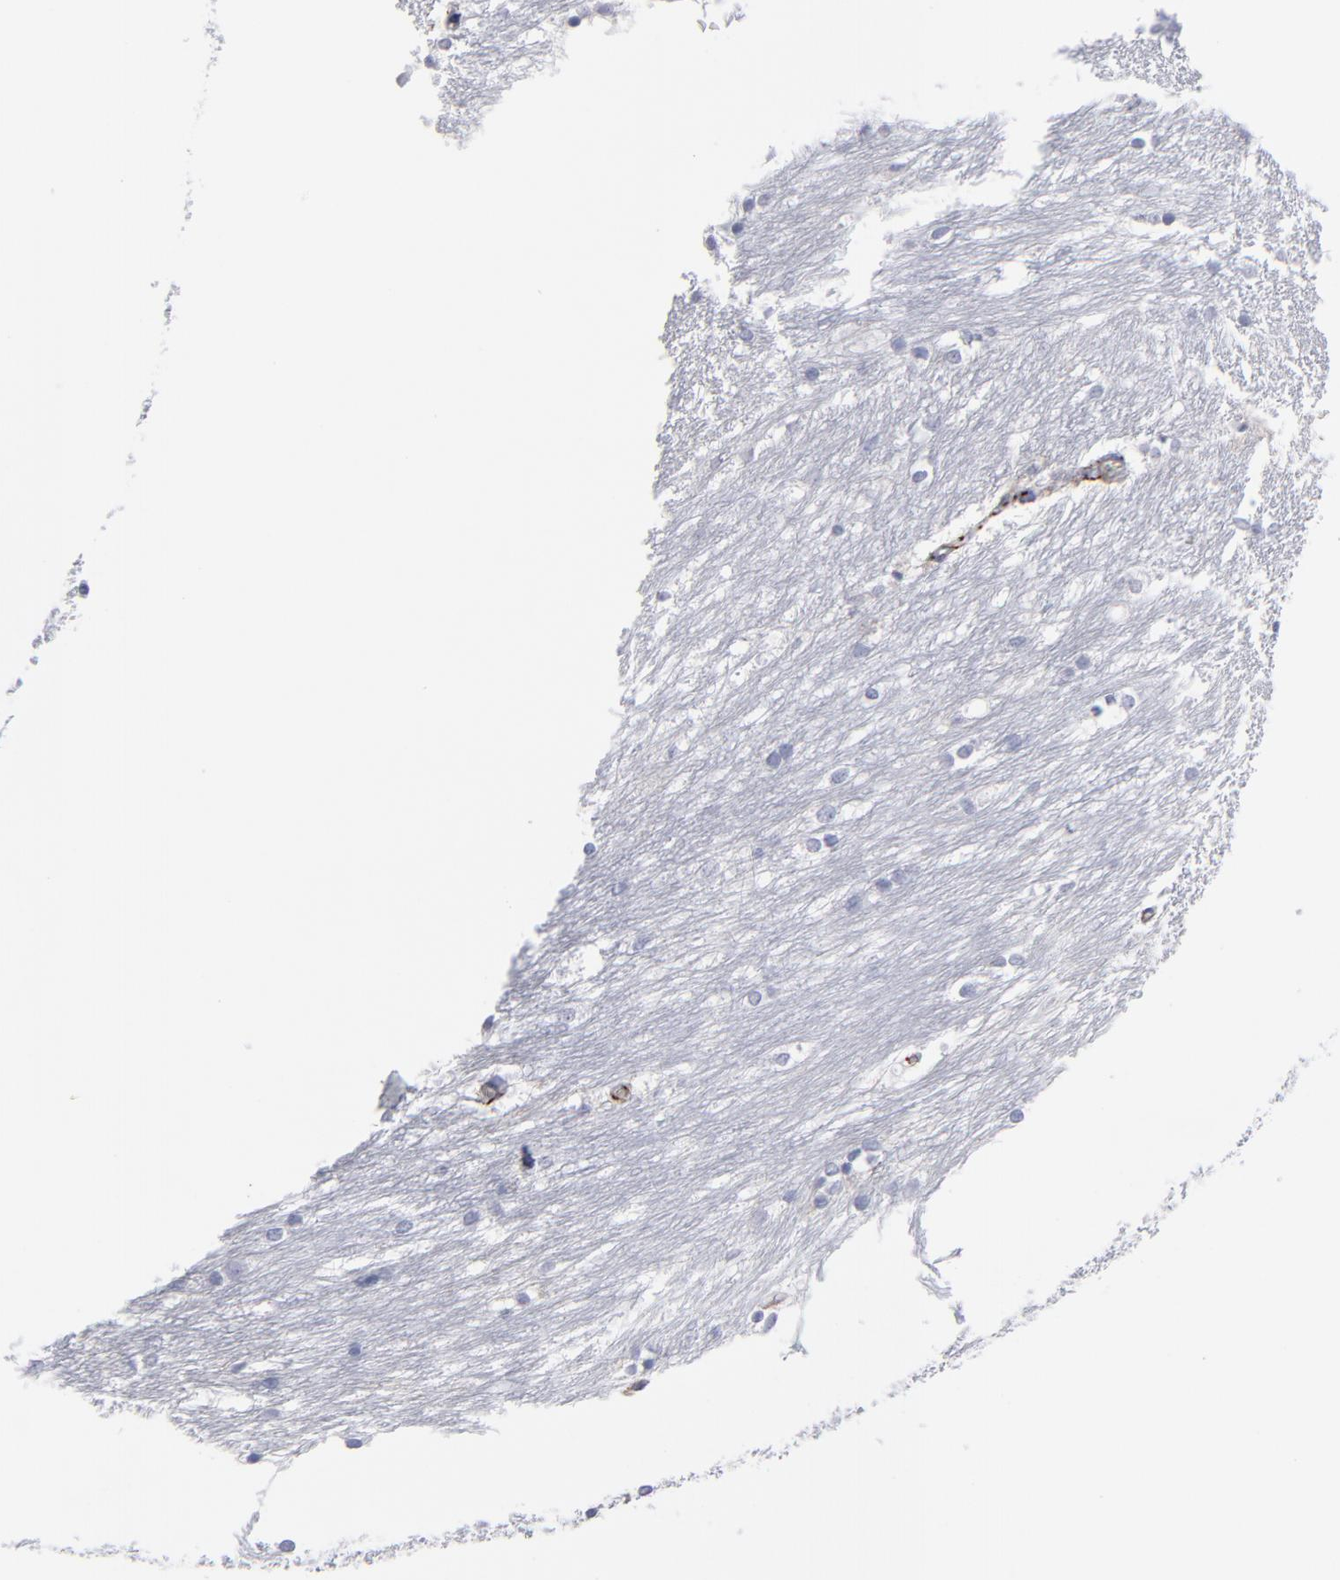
{"staining": {"intensity": "negative", "quantity": "none", "location": "none"}, "tissue": "caudate", "cell_type": "Glial cells", "image_type": "normal", "snomed": [{"axis": "morphology", "description": "Normal tissue, NOS"}, {"axis": "topography", "description": "Lateral ventricle wall"}], "caption": "Image shows no significant protein expression in glial cells of unremarkable caudate.", "gene": "EMILIN1", "patient": {"sex": "female", "age": 19}}